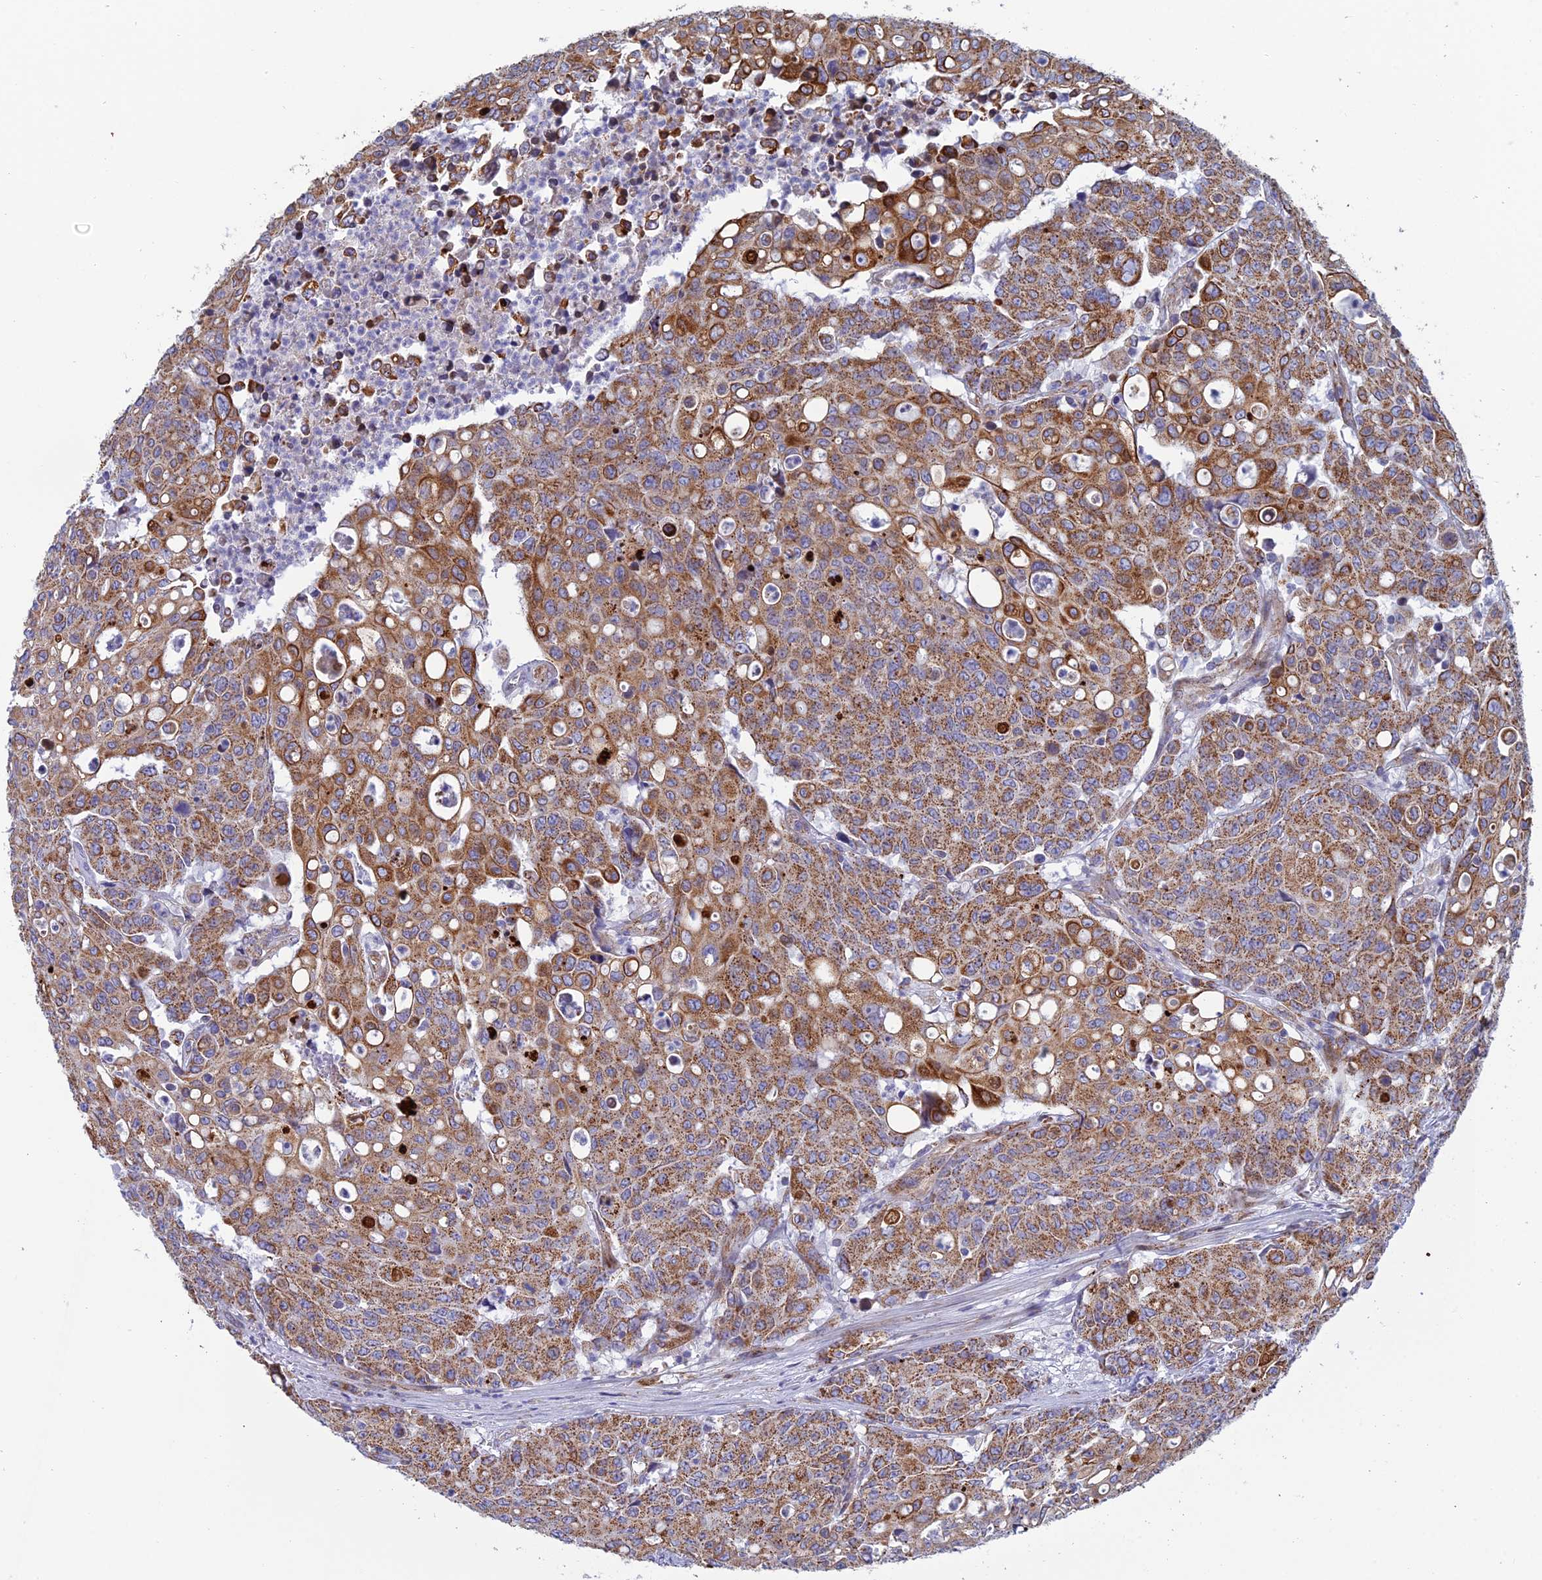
{"staining": {"intensity": "moderate", "quantity": ">75%", "location": "cytoplasmic/membranous"}, "tissue": "colorectal cancer", "cell_type": "Tumor cells", "image_type": "cancer", "snomed": [{"axis": "morphology", "description": "Adenocarcinoma, NOS"}, {"axis": "topography", "description": "Colon"}], "caption": "A photomicrograph of colorectal adenocarcinoma stained for a protein displays moderate cytoplasmic/membranous brown staining in tumor cells.", "gene": "CSPG4", "patient": {"sex": "male", "age": 51}}